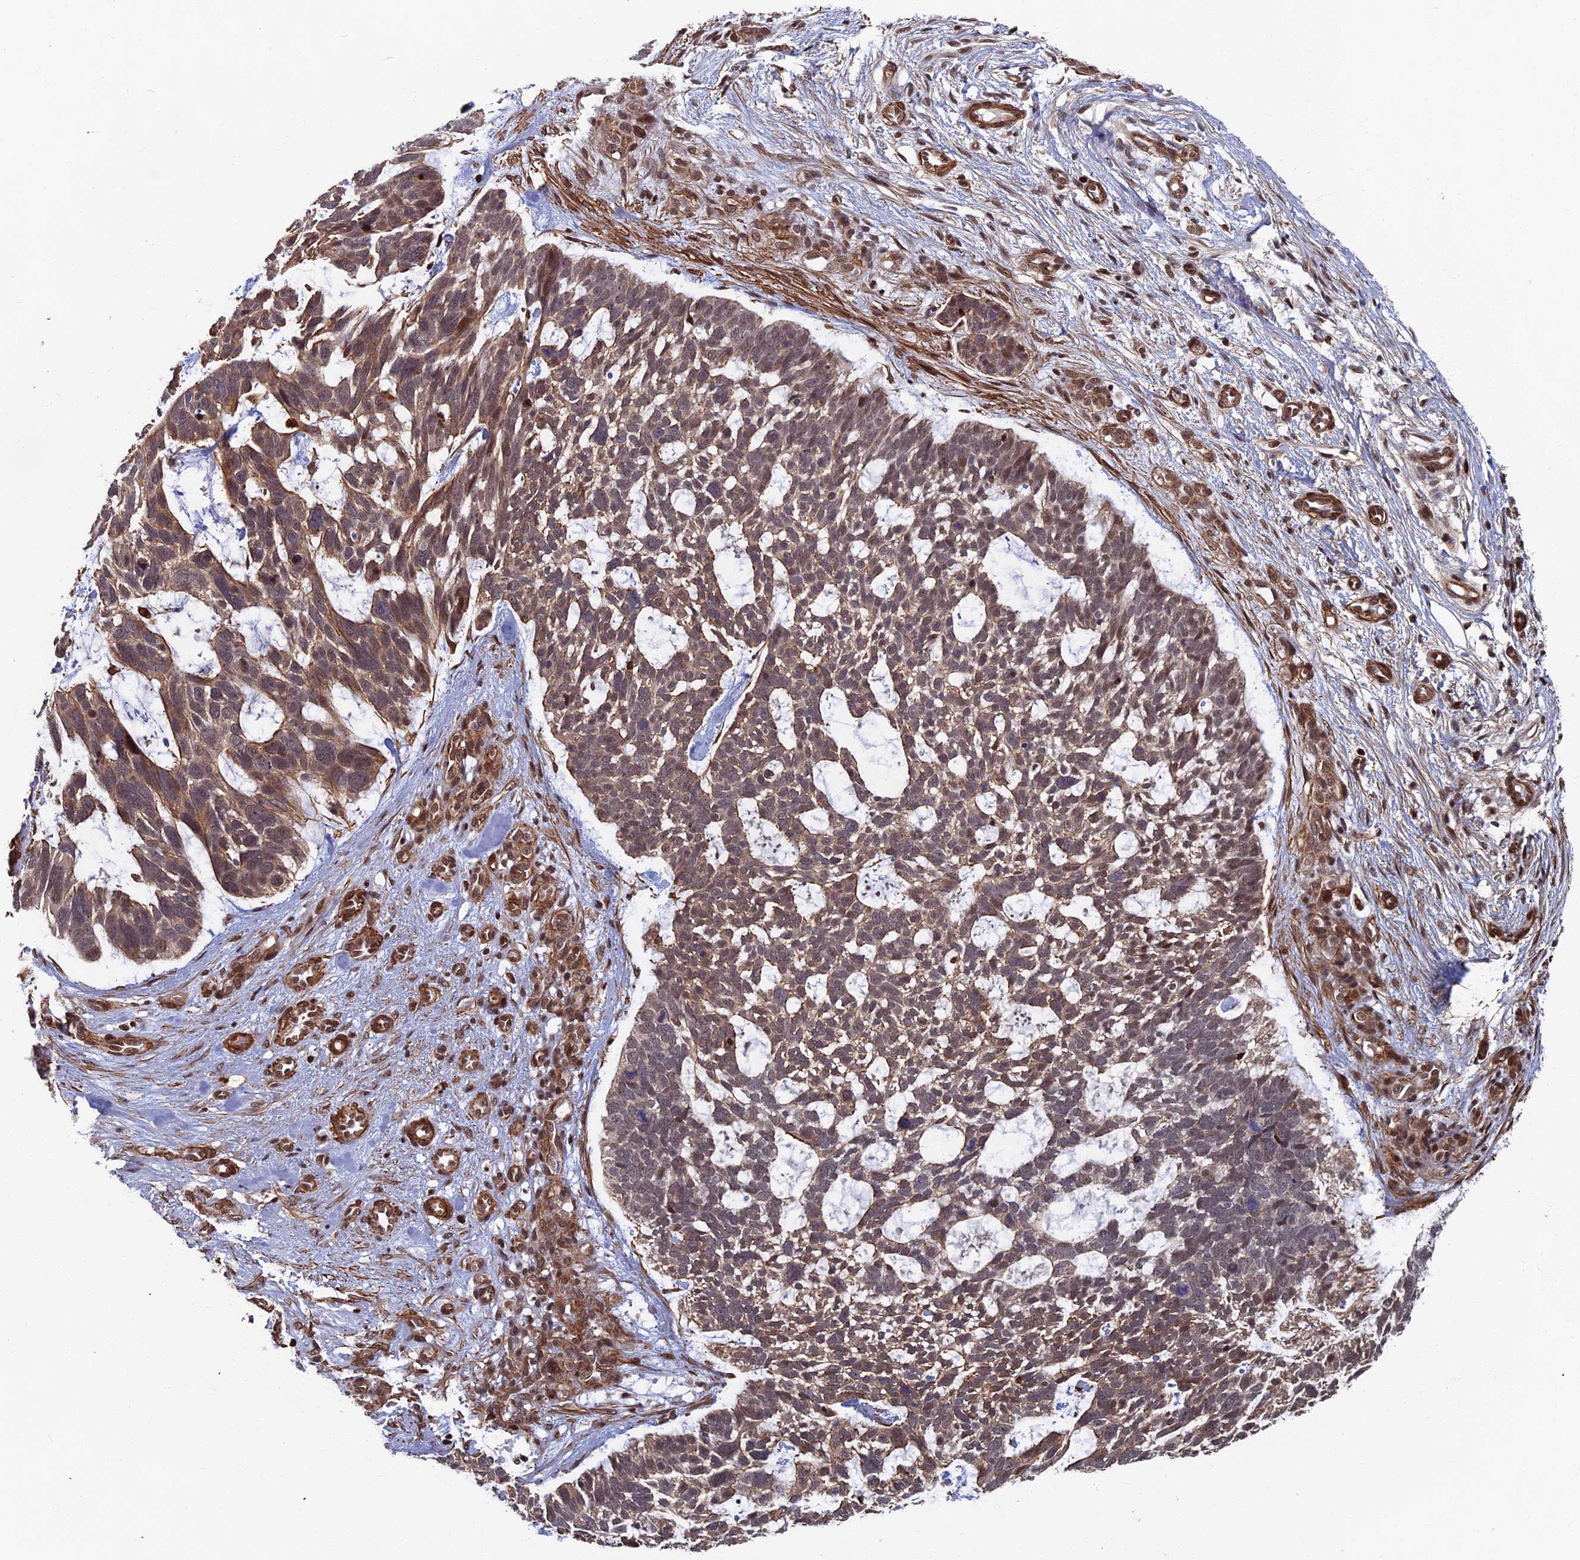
{"staining": {"intensity": "weak", "quantity": "25%-75%", "location": "cytoplasmic/membranous"}, "tissue": "skin cancer", "cell_type": "Tumor cells", "image_type": "cancer", "snomed": [{"axis": "morphology", "description": "Basal cell carcinoma"}, {"axis": "topography", "description": "Skin"}], "caption": "Tumor cells display low levels of weak cytoplasmic/membranous positivity in approximately 25%-75% of cells in human basal cell carcinoma (skin).", "gene": "CTDP1", "patient": {"sex": "male", "age": 88}}